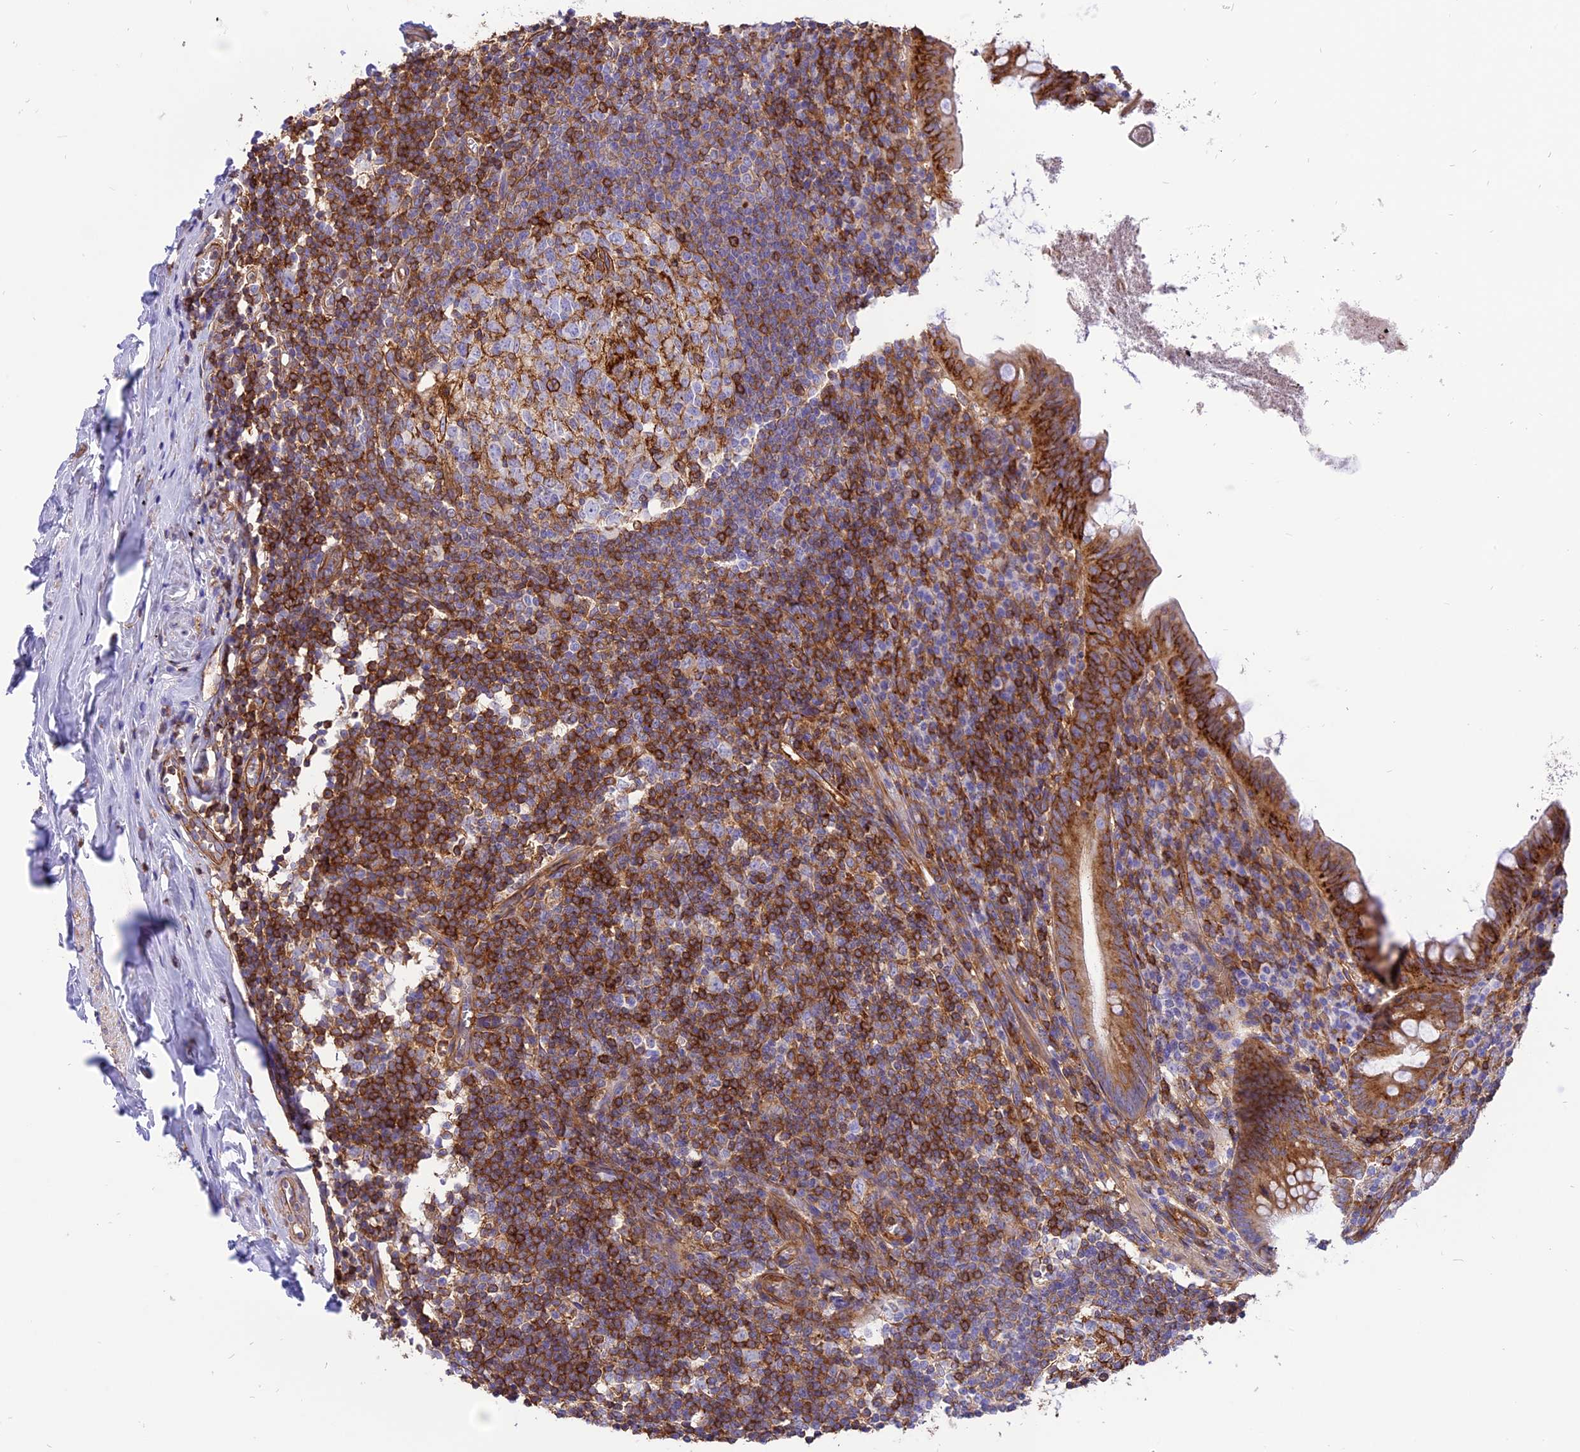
{"staining": {"intensity": "moderate", "quantity": ">75%", "location": "cytoplasmic/membranous"}, "tissue": "appendix", "cell_type": "Glandular cells", "image_type": "normal", "snomed": [{"axis": "morphology", "description": "Normal tissue, NOS"}, {"axis": "topography", "description": "Appendix"}], "caption": "Protein expression analysis of unremarkable human appendix reveals moderate cytoplasmic/membranous expression in about >75% of glandular cells. Nuclei are stained in blue.", "gene": "SEPTIN9", "patient": {"sex": "female", "age": 51}}